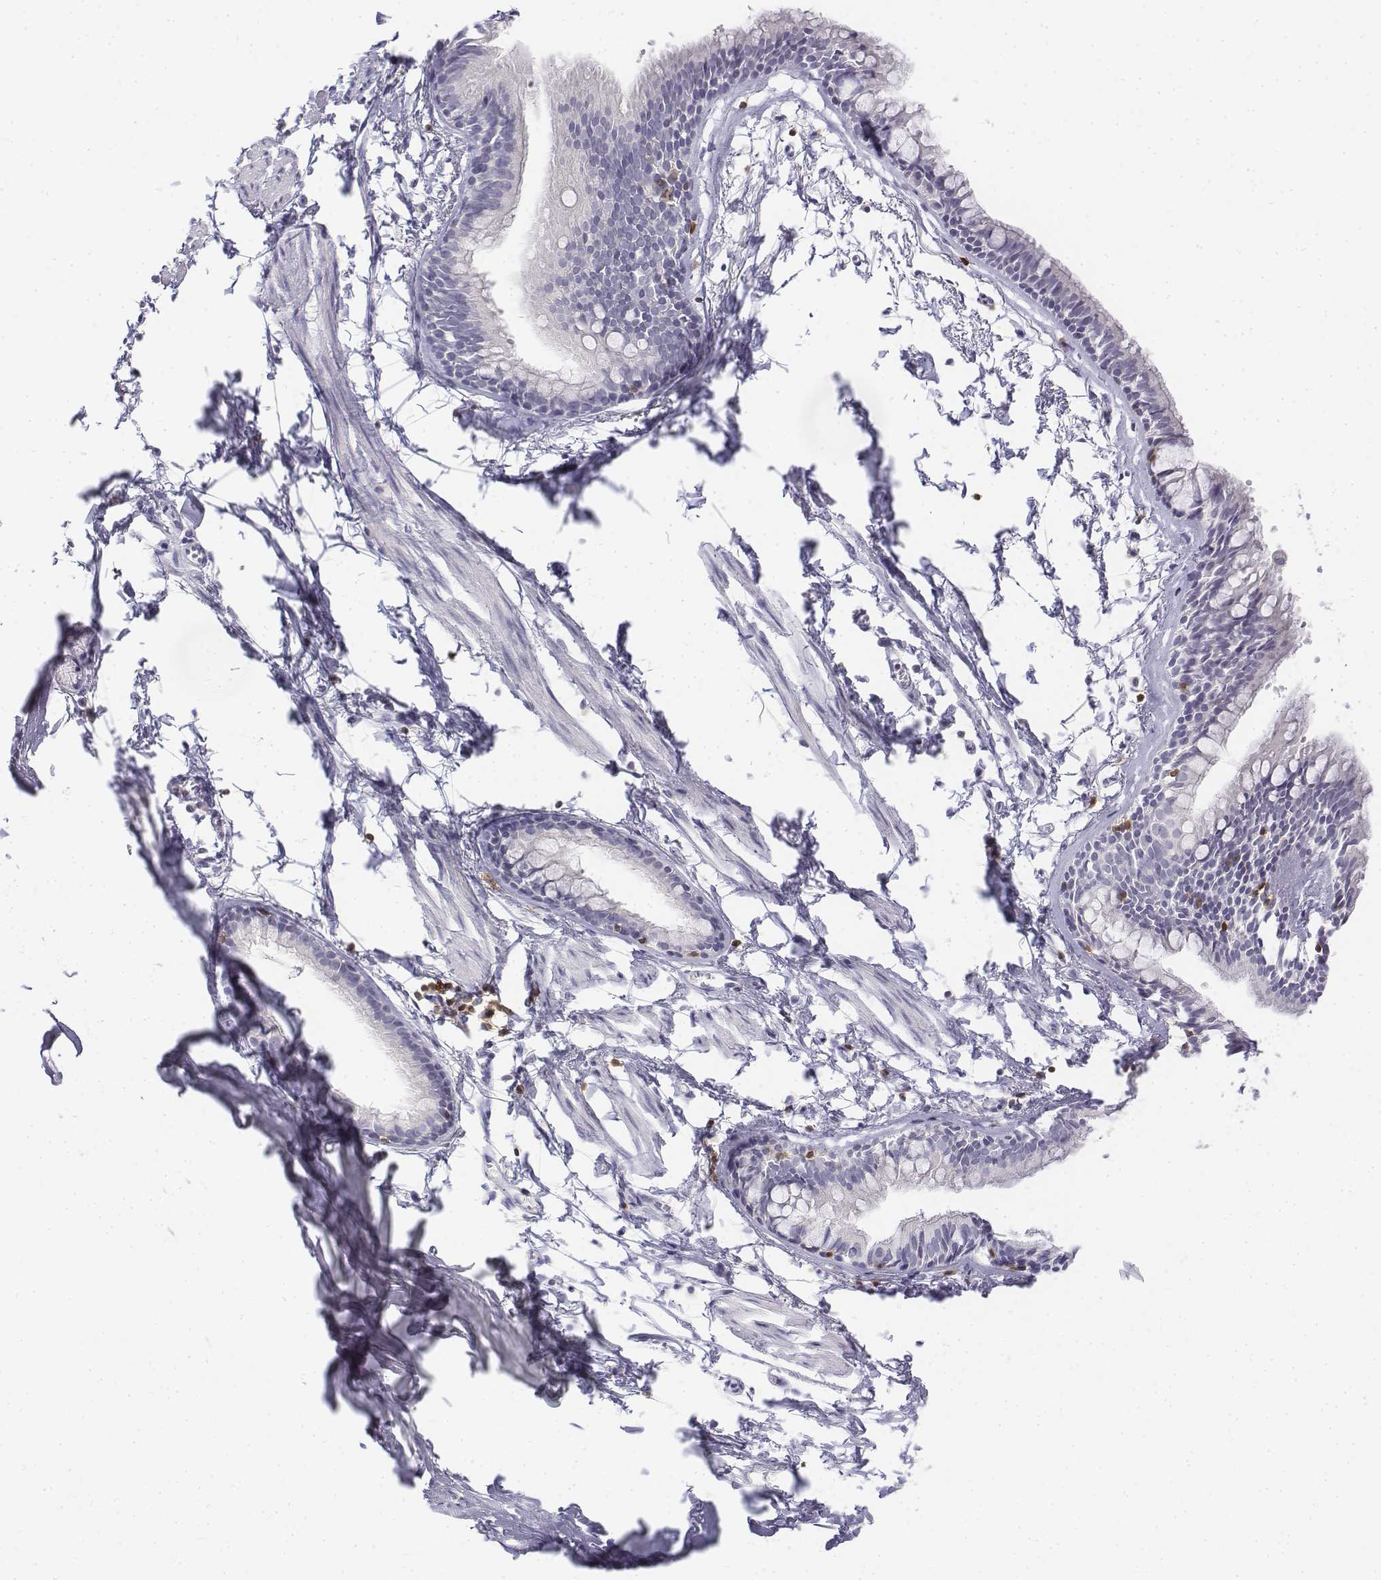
{"staining": {"intensity": "negative", "quantity": "none", "location": "none"}, "tissue": "bronchus", "cell_type": "Respiratory epithelial cells", "image_type": "normal", "snomed": [{"axis": "morphology", "description": "Normal tissue, NOS"}, {"axis": "topography", "description": "Cartilage tissue"}, {"axis": "topography", "description": "Bronchus"}], "caption": "A high-resolution micrograph shows IHC staining of benign bronchus, which displays no significant positivity in respiratory epithelial cells.", "gene": "CD3E", "patient": {"sex": "female", "age": 59}}